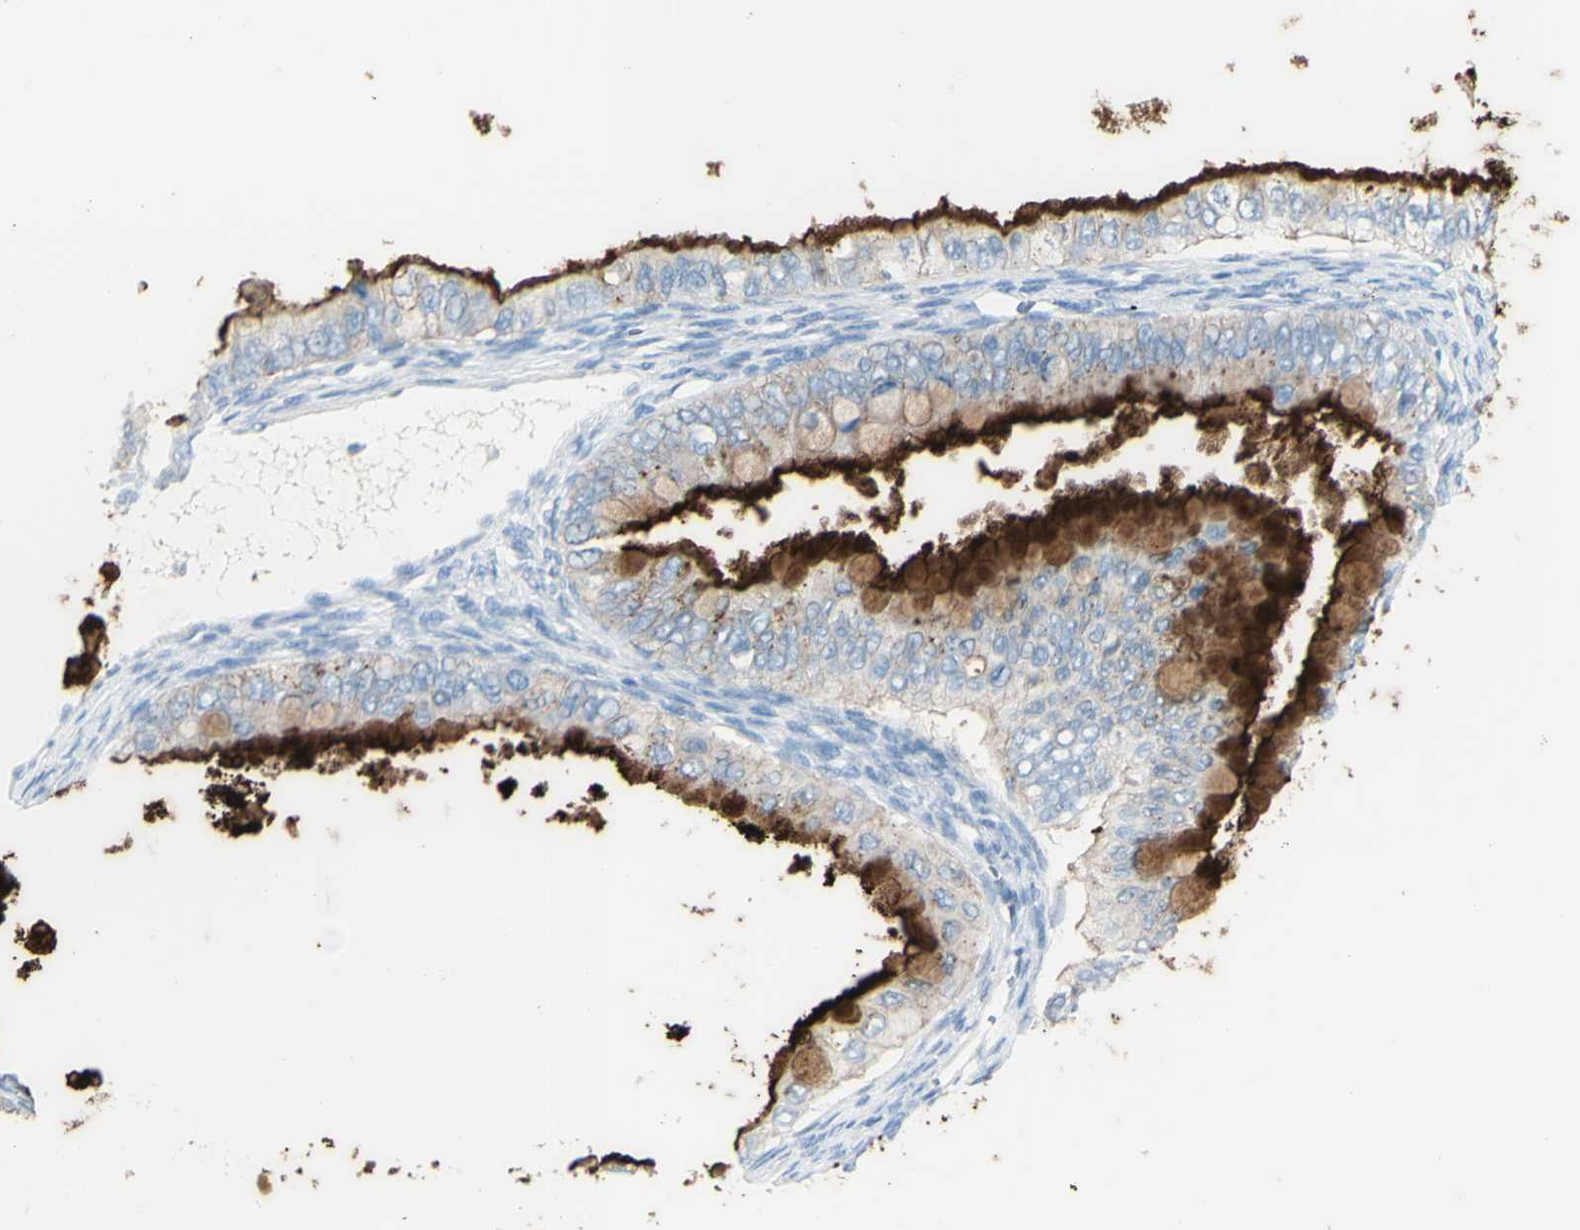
{"staining": {"intensity": "strong", "quantity": ">75%", "location": "cytoplasmic/membranous"}, "tissue": "ovarian cancer", "cell_type": "Tumor cells", "image_type": "cancer", "snomed": [{"axis": "morphology", "description": "Cystadenocarcinoma, mucinous, NOS"}, {"axis": "topography", "description": "Ovary"}], "caption": "Human ovarian mucinous cystadenocarcinoma stained with a brown dye shows strong cytoplasmic/membranous positive staining in approximately >75% of tumor cells.", "gene": "TSPAN1", "patient": {"sex": "female", "age": 80}}